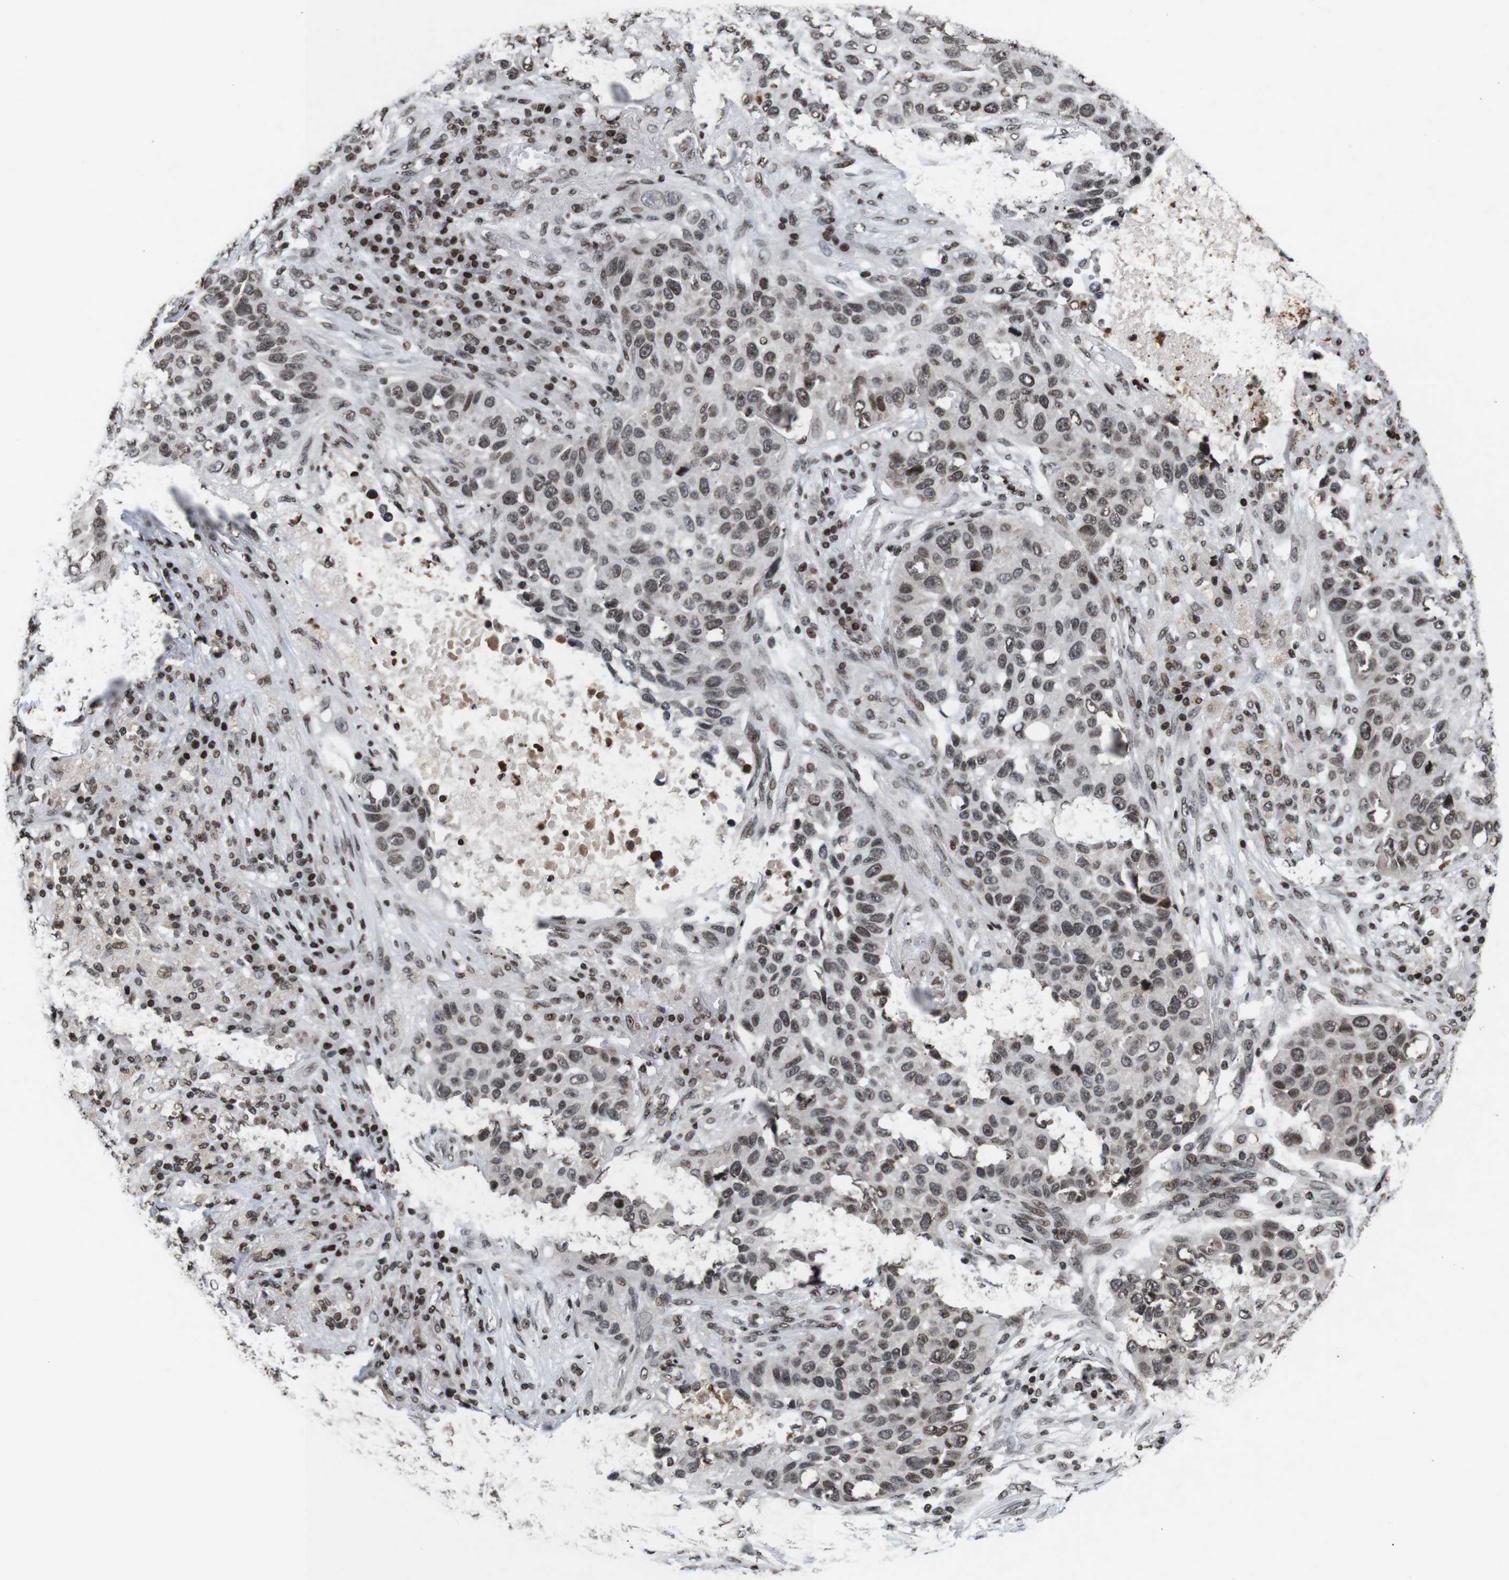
{"staining": {"intensity": "weak", "quantity": ">75%", "location": "nuclear"}, "tissue": "lung cancer", "cell_type": "Tumor cells", "image_type": "cancer", "snomed": [{"axis": "morphology", "description": "Squamous cell carcinoma, NOS"}, {"axis": "topography", "description": "Lung"}], "caption": "Immunohistochemical staining of human lung cancer shows low levels of weak nuclear expression in about >75% of tumor cells.", "gene": "MAGEH1", "patient": {"sex": "male", "age": 57}}